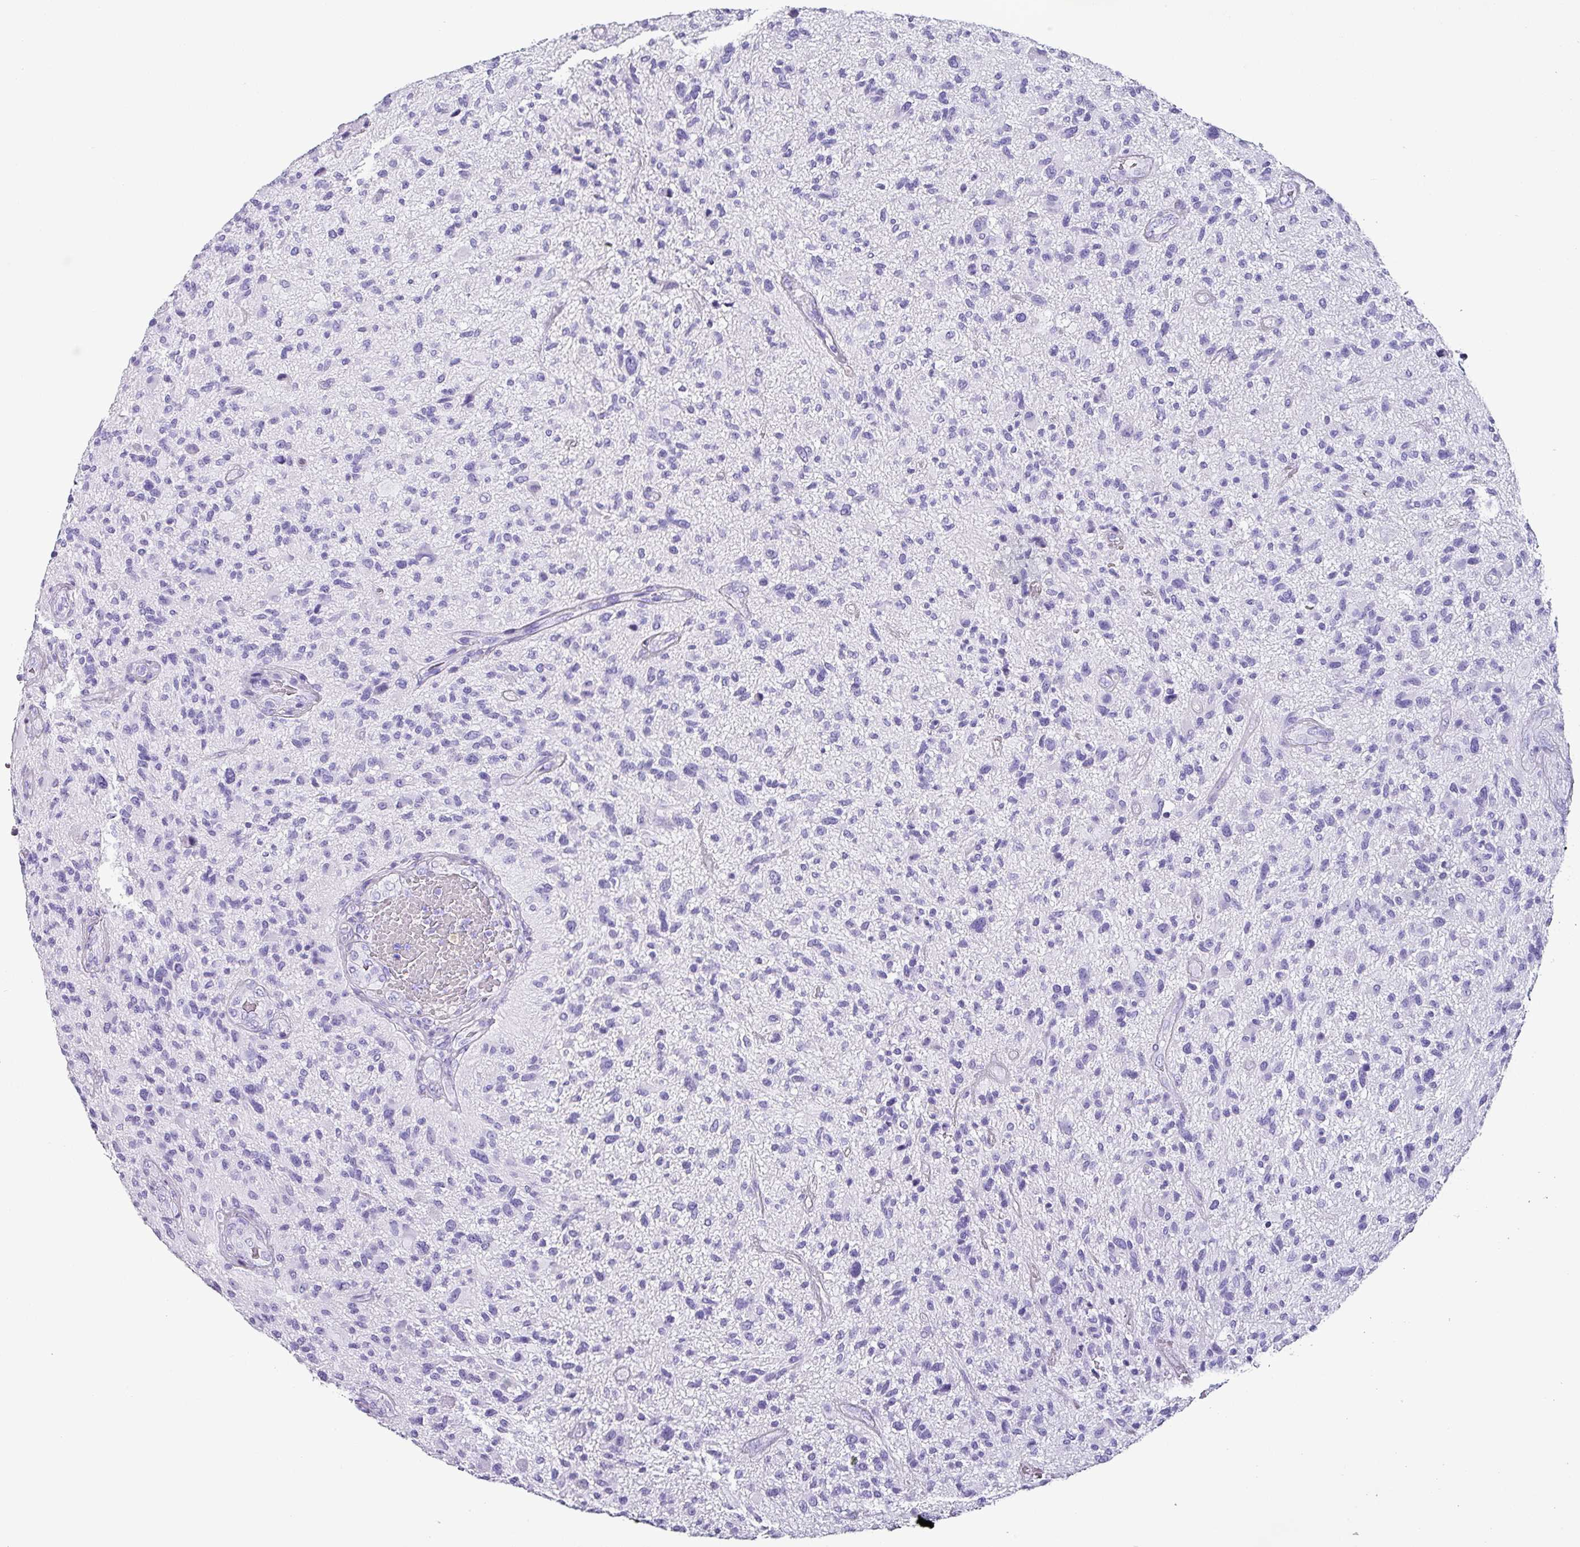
{"staining": {"intensity": "negative", "quantity": "none", "location": "none"}, "tissue": "glioma", "cell_type": "Tumor cells", "image_type": "cancer", "snomed": [{"axis": "morphology", "description": "Glioma, malignant, High grade"}, {"axis": "topography", "description": "Brain"}], "caption": "DAB immunohistochemical staining of human glioma shows no significant positivity in tumor cells.", "gene": "KRT6C", "patient": {"sex": "male", "age": 47}}